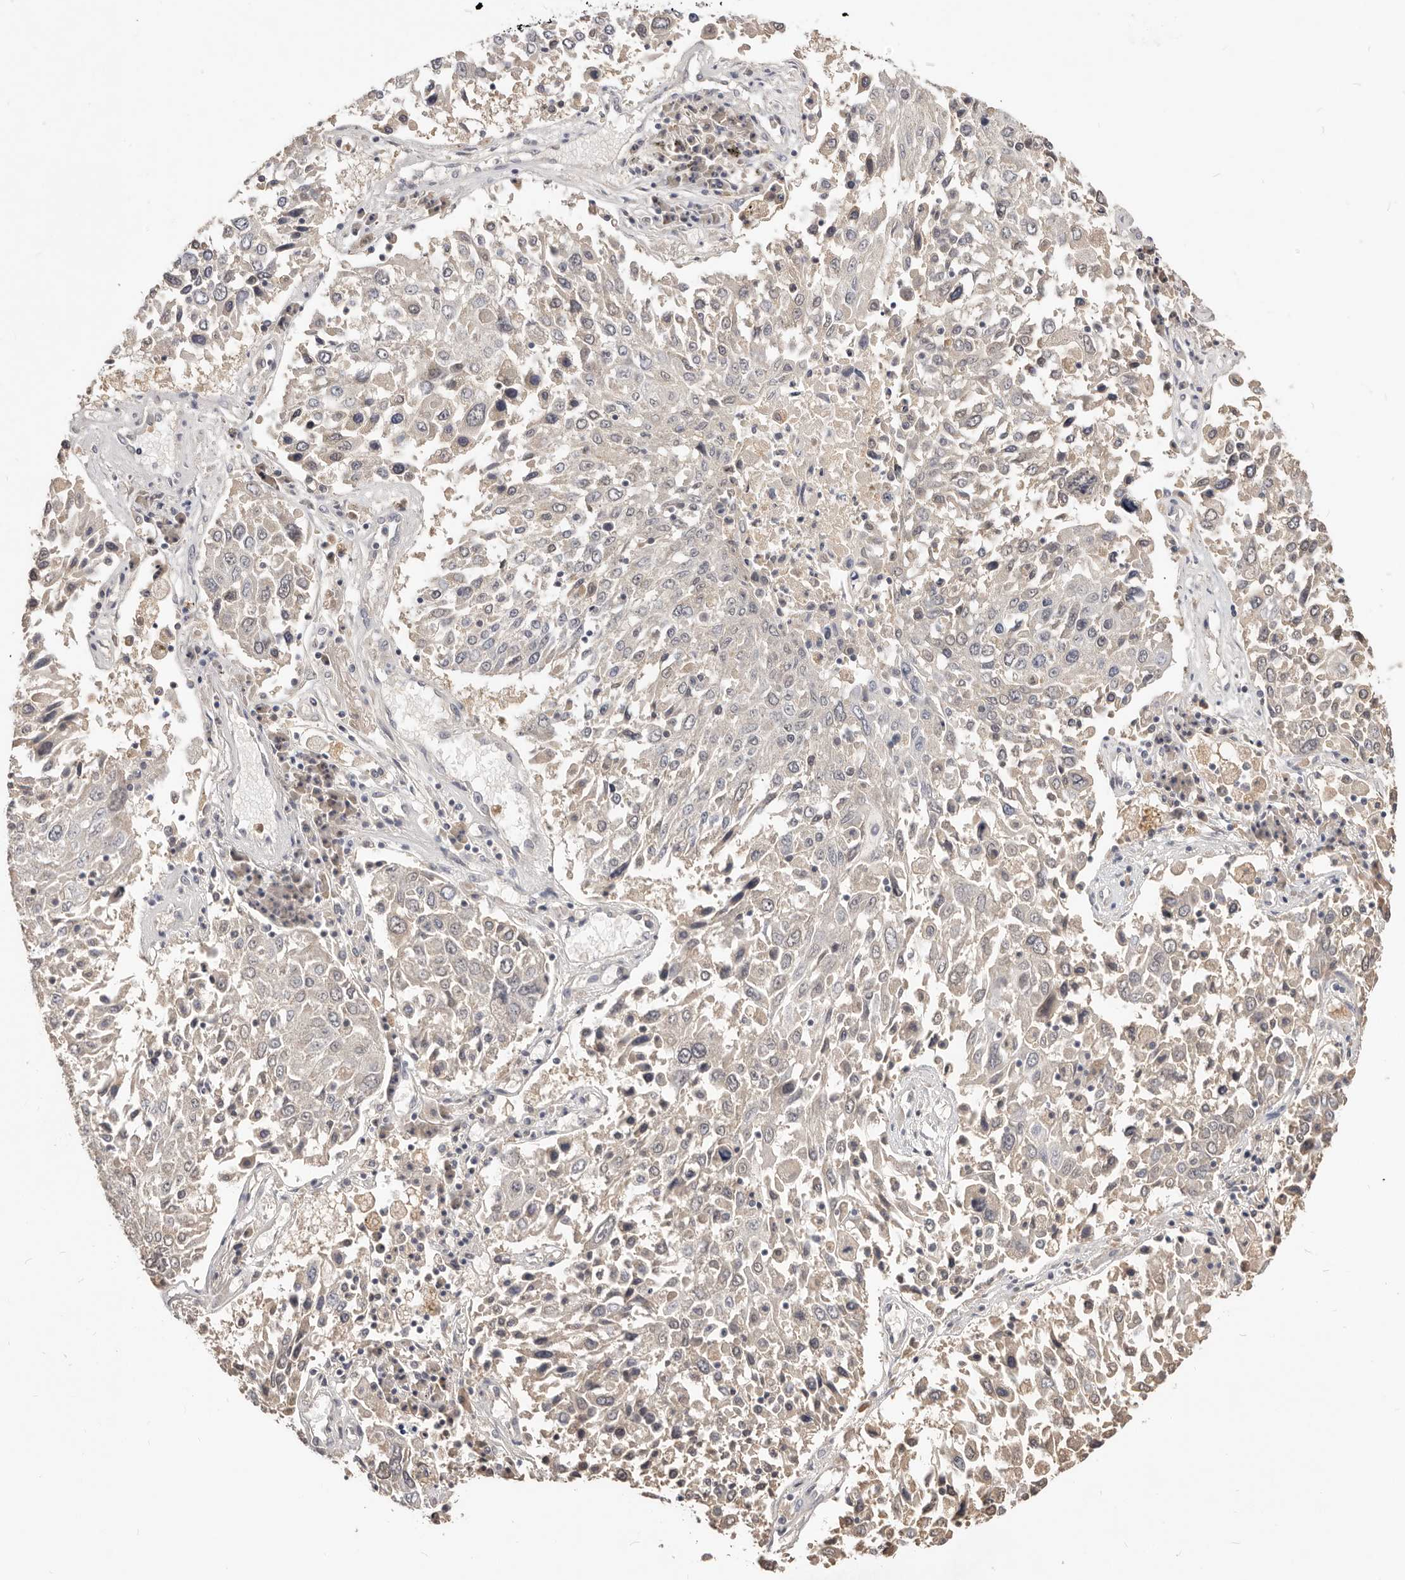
{"staining": {"intensity": "negative", "quantity": "none", "location": "none"}, "tissue": "lung cancer", "cell_type": "Tumor cells", "image_type": "cancer", "snomed": [{"axis": "morphology", "description": "Squamous cell carcinoma, NOS"}, {"axis": "topography", "description": "Lung"}], "caption": "High power microscopy image of an IHC image of squamous cell carcinoma (lung), revealing no significant positivity in tumor cells.", "gene": "TSPAN13", "patient": {"sex": "male", "age": 65}}